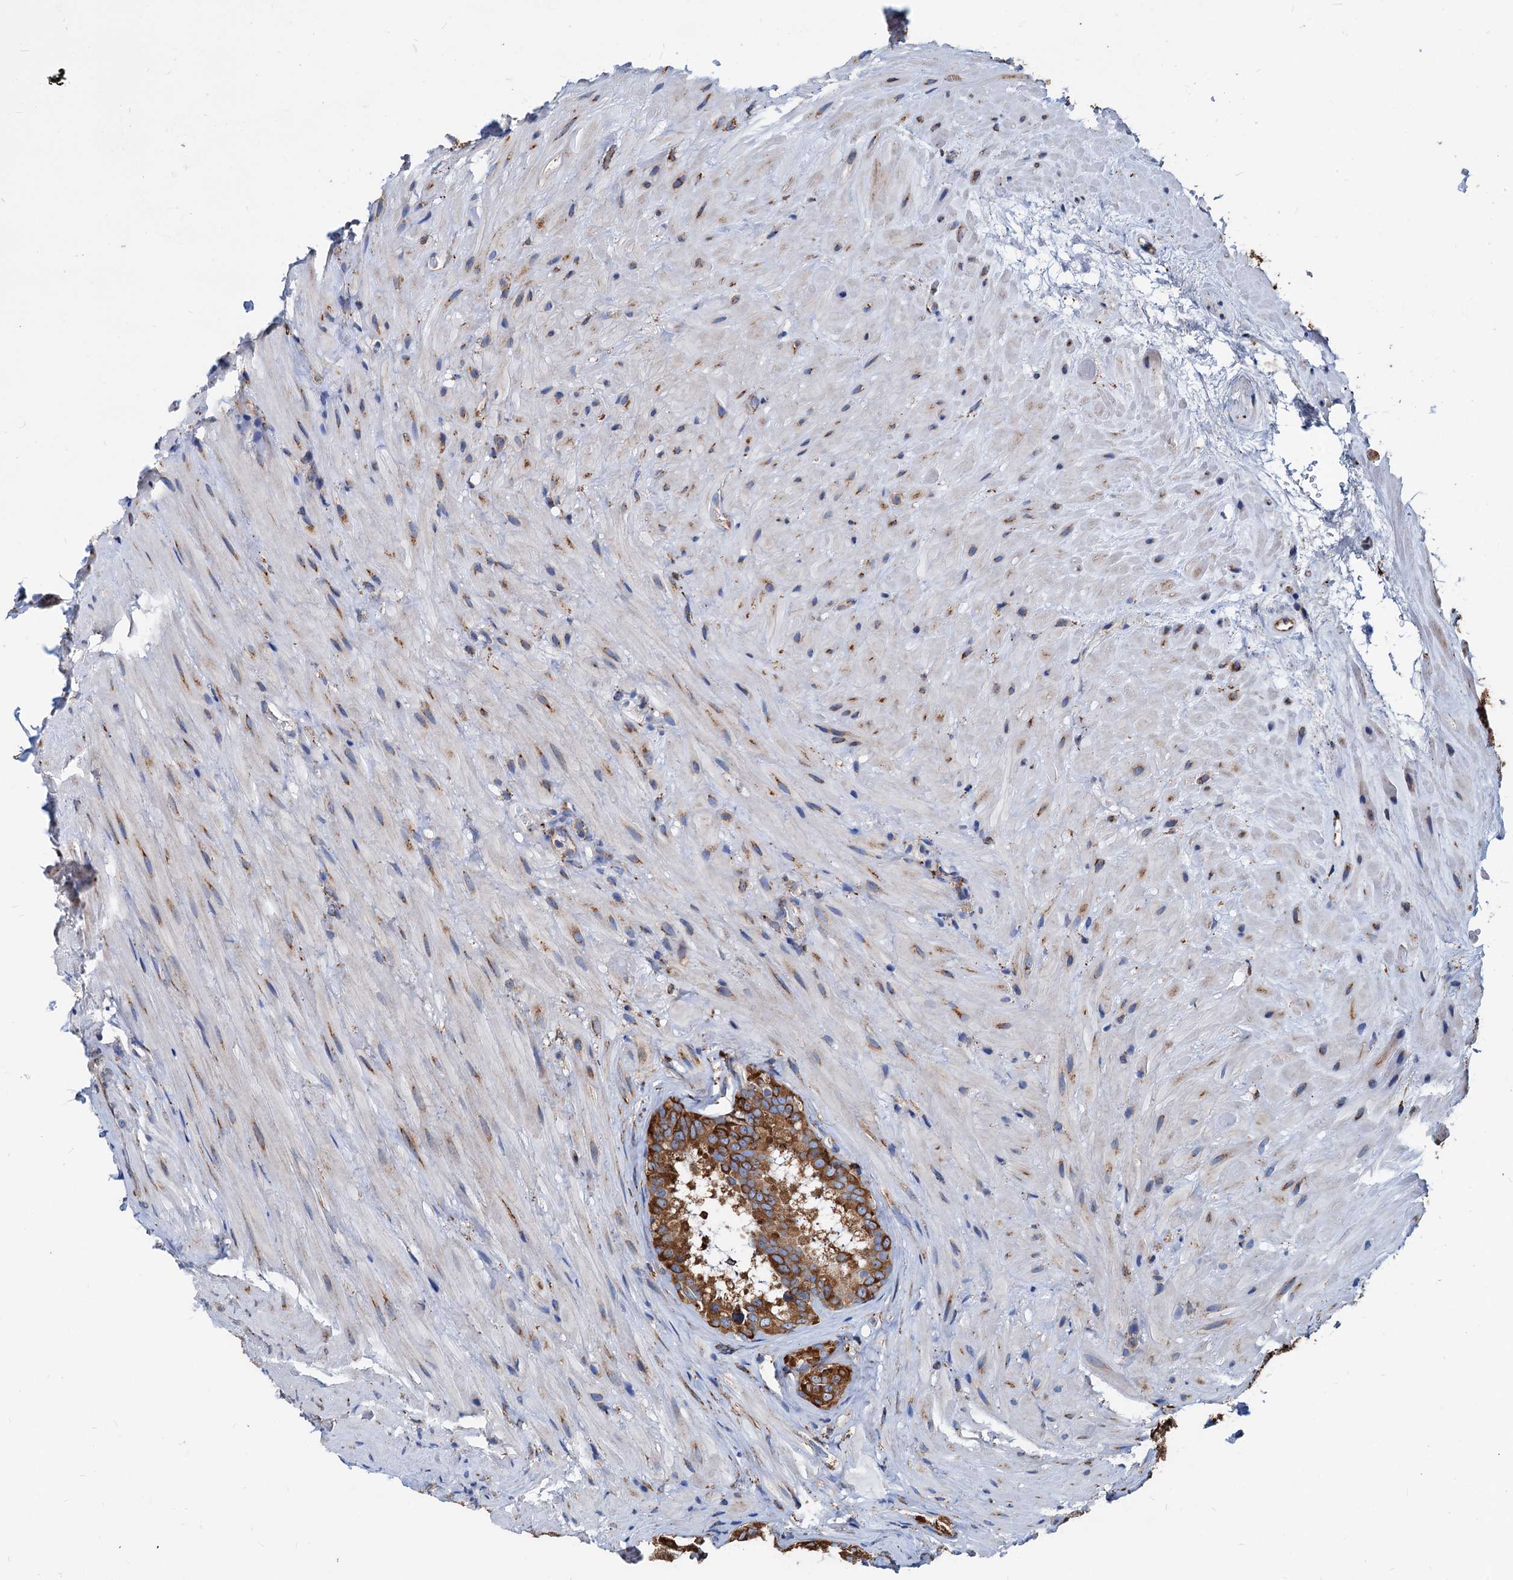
{"staining": {"intensity": "moderate", "quantity": ">75%", "location": "cytoplasmic/membranous"}, "tissue": "seminal vesicle", "cell_type": "Glandular cells", "image_type": "normal", "snomed": [{"axis": "morphology", "description": "Normal tissue, NOS"}, {"axis": "topography", "description": "Seminal veicle"}], "caption": "Immunohistochemistry (IHC) (DAB (3,3'-diaminobenzidine)) staining of benign seminal vesicle displays moderate cytoplasmic/membranous protein staining in approximately >75% of glandular cells.", "gene": "HSPA5", "patient": {"sex": "male", "age": 62}}